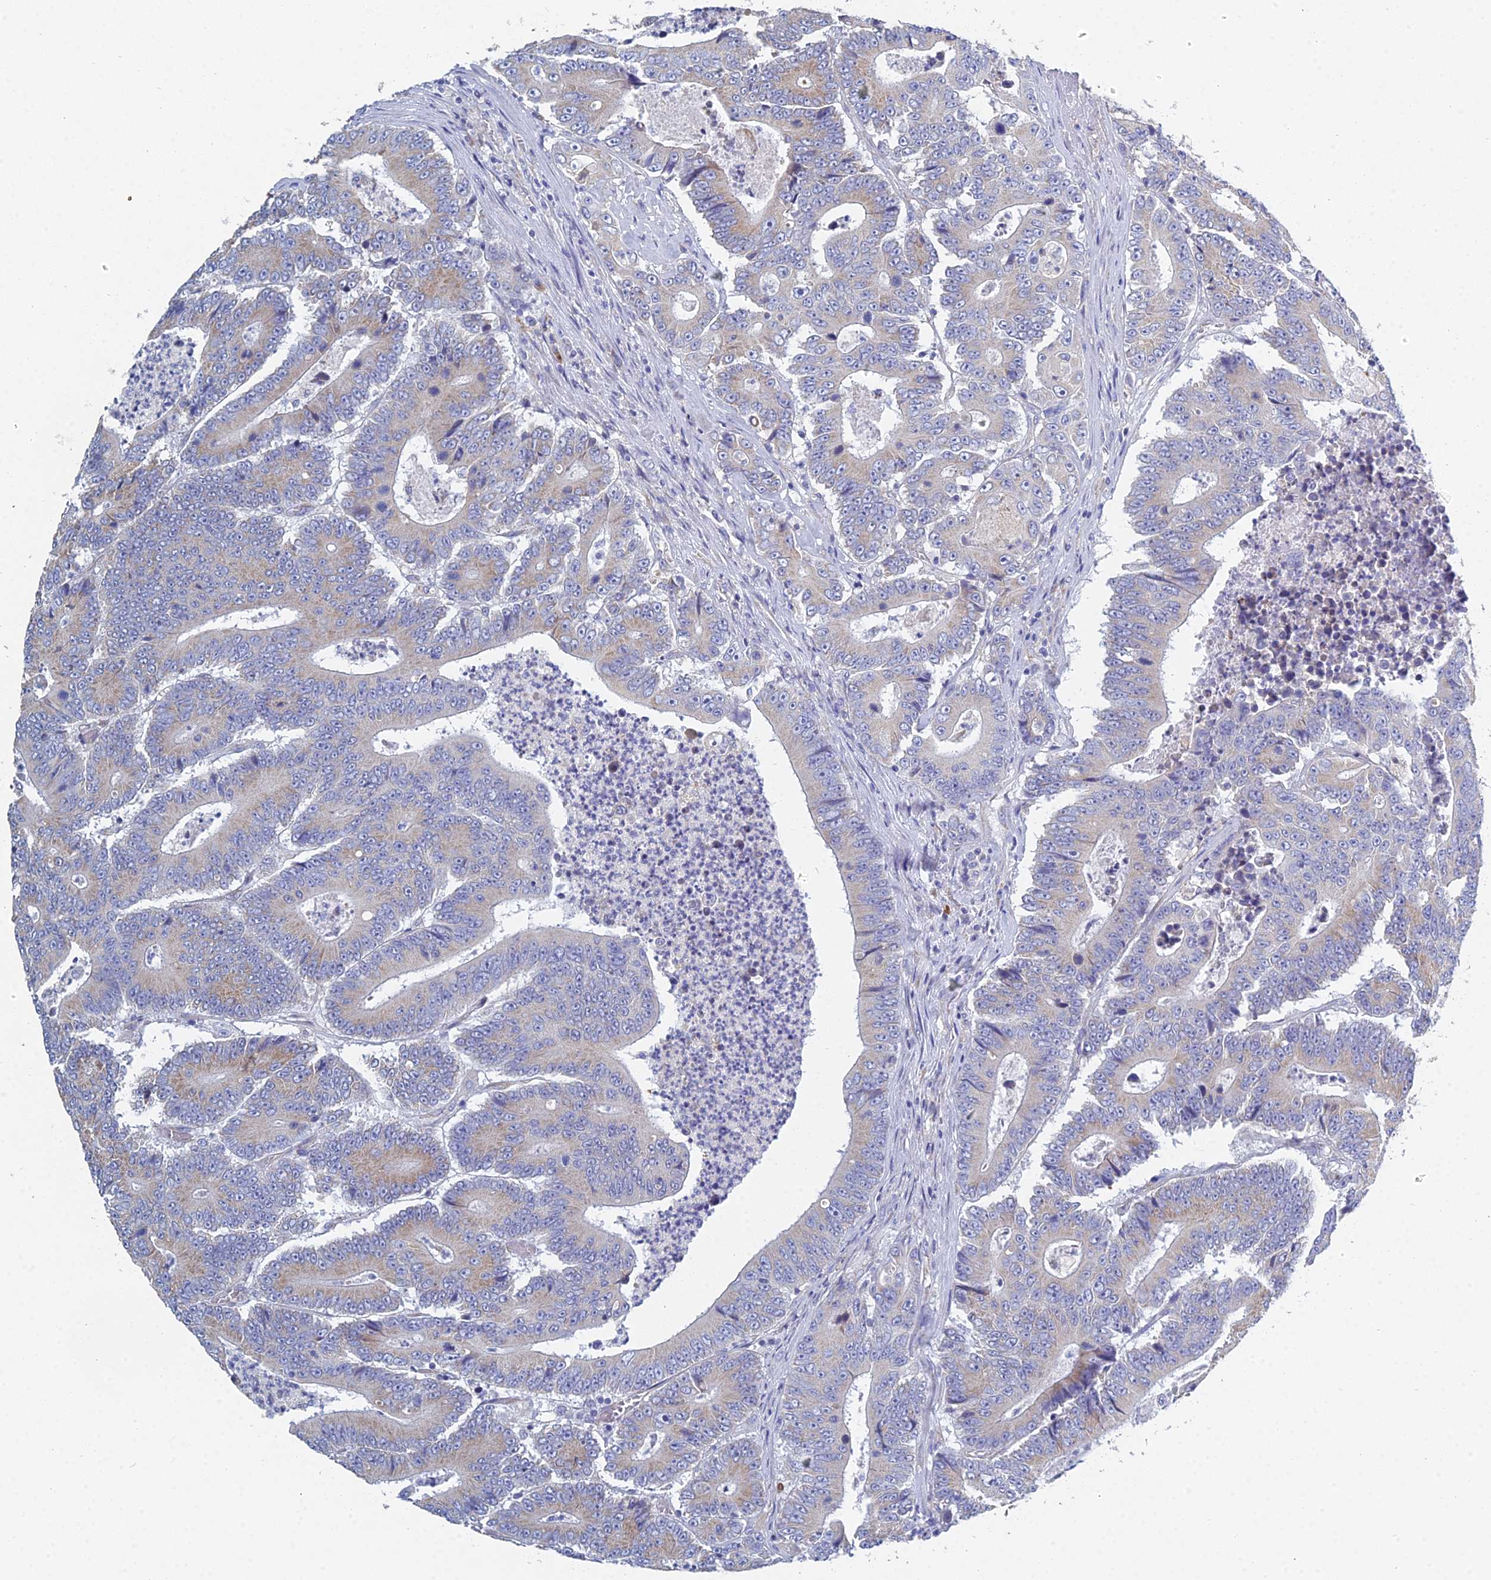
{"staining": {"intensity": "weak", "quantity": "<25%", "location": "cytoplasmic/membranous"}, "tissue": "colorectal cancer", "cell_type": "Tumor cells", "image_type": "cancer", "snomed": [{"axis": "morphology", "description": "Adenocarcinoma, NOS"}, {"axis": "topography", "description": "Colon"}], "caption": "A high-resolution photomicrograph shows immunohistochemistry staining of colorectal adenocarcinoma, which displays no significant staining in tumor cells. (DAB IHC with hematoxylin counter stain).", "gene": "CRACR2B", "patient": {"sex": "male", "age": 83}}